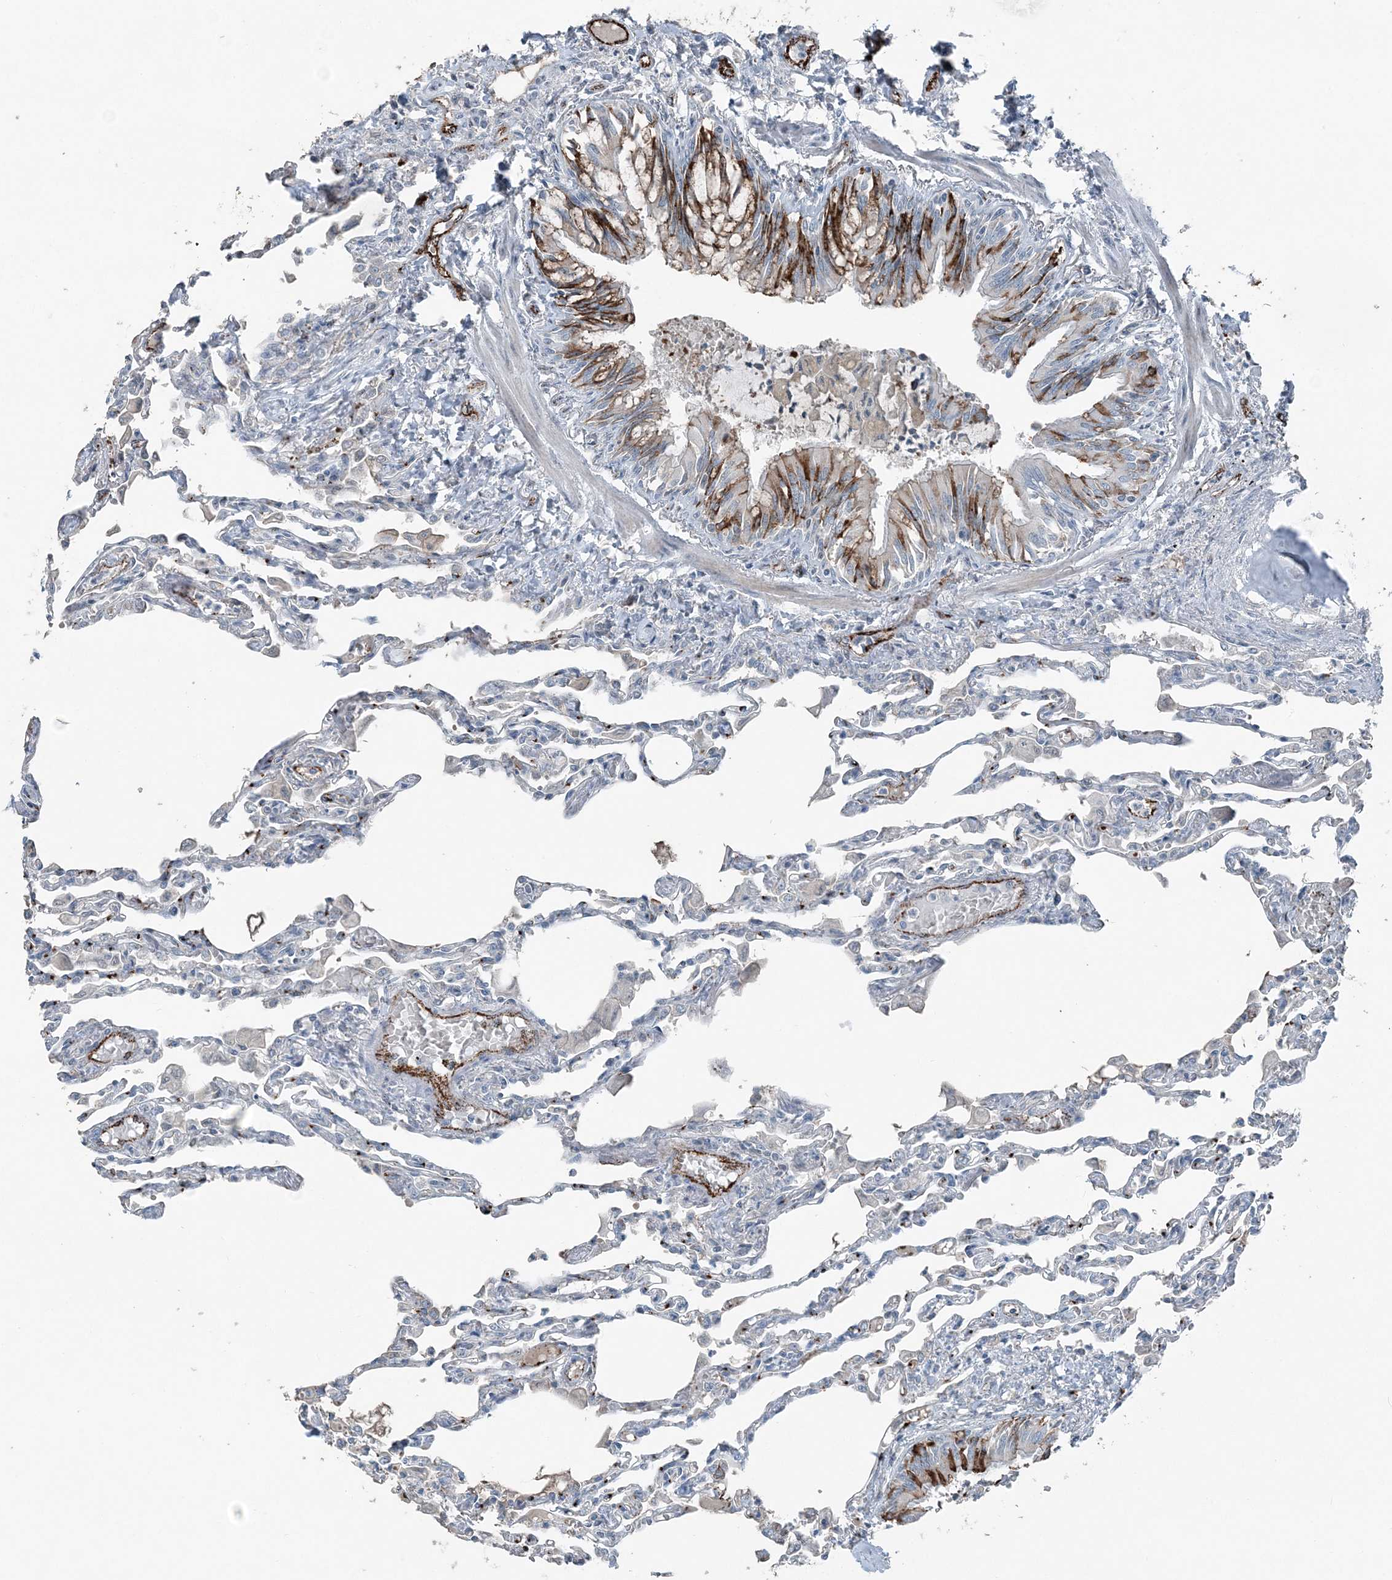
{"staining": {"intensity": "negative", "quantity": "none", "location": "none"}, "tissue": "lung", "cell_type": "Alveolar cells", "image_type": "normal", "snomed": [{"axis": "morphology", "description": "Normal tissue, NOS"}, {"axis": "topography", "description": "Bronchus"}, {"axis": "topography", "description": "Lung"}], "caption": "Immunohistochemical staining of normal human lung demonstrates no significant staining in alveolar cells. Brightfield microscopy of immunohistochemistry stained with DAB (3,3'-diaminobenzidine) (brown) and hematoxylin (blue), captured at high magnification.", "gene": "ELOVL7", "patient": {"sex": "female", "age": 49}}